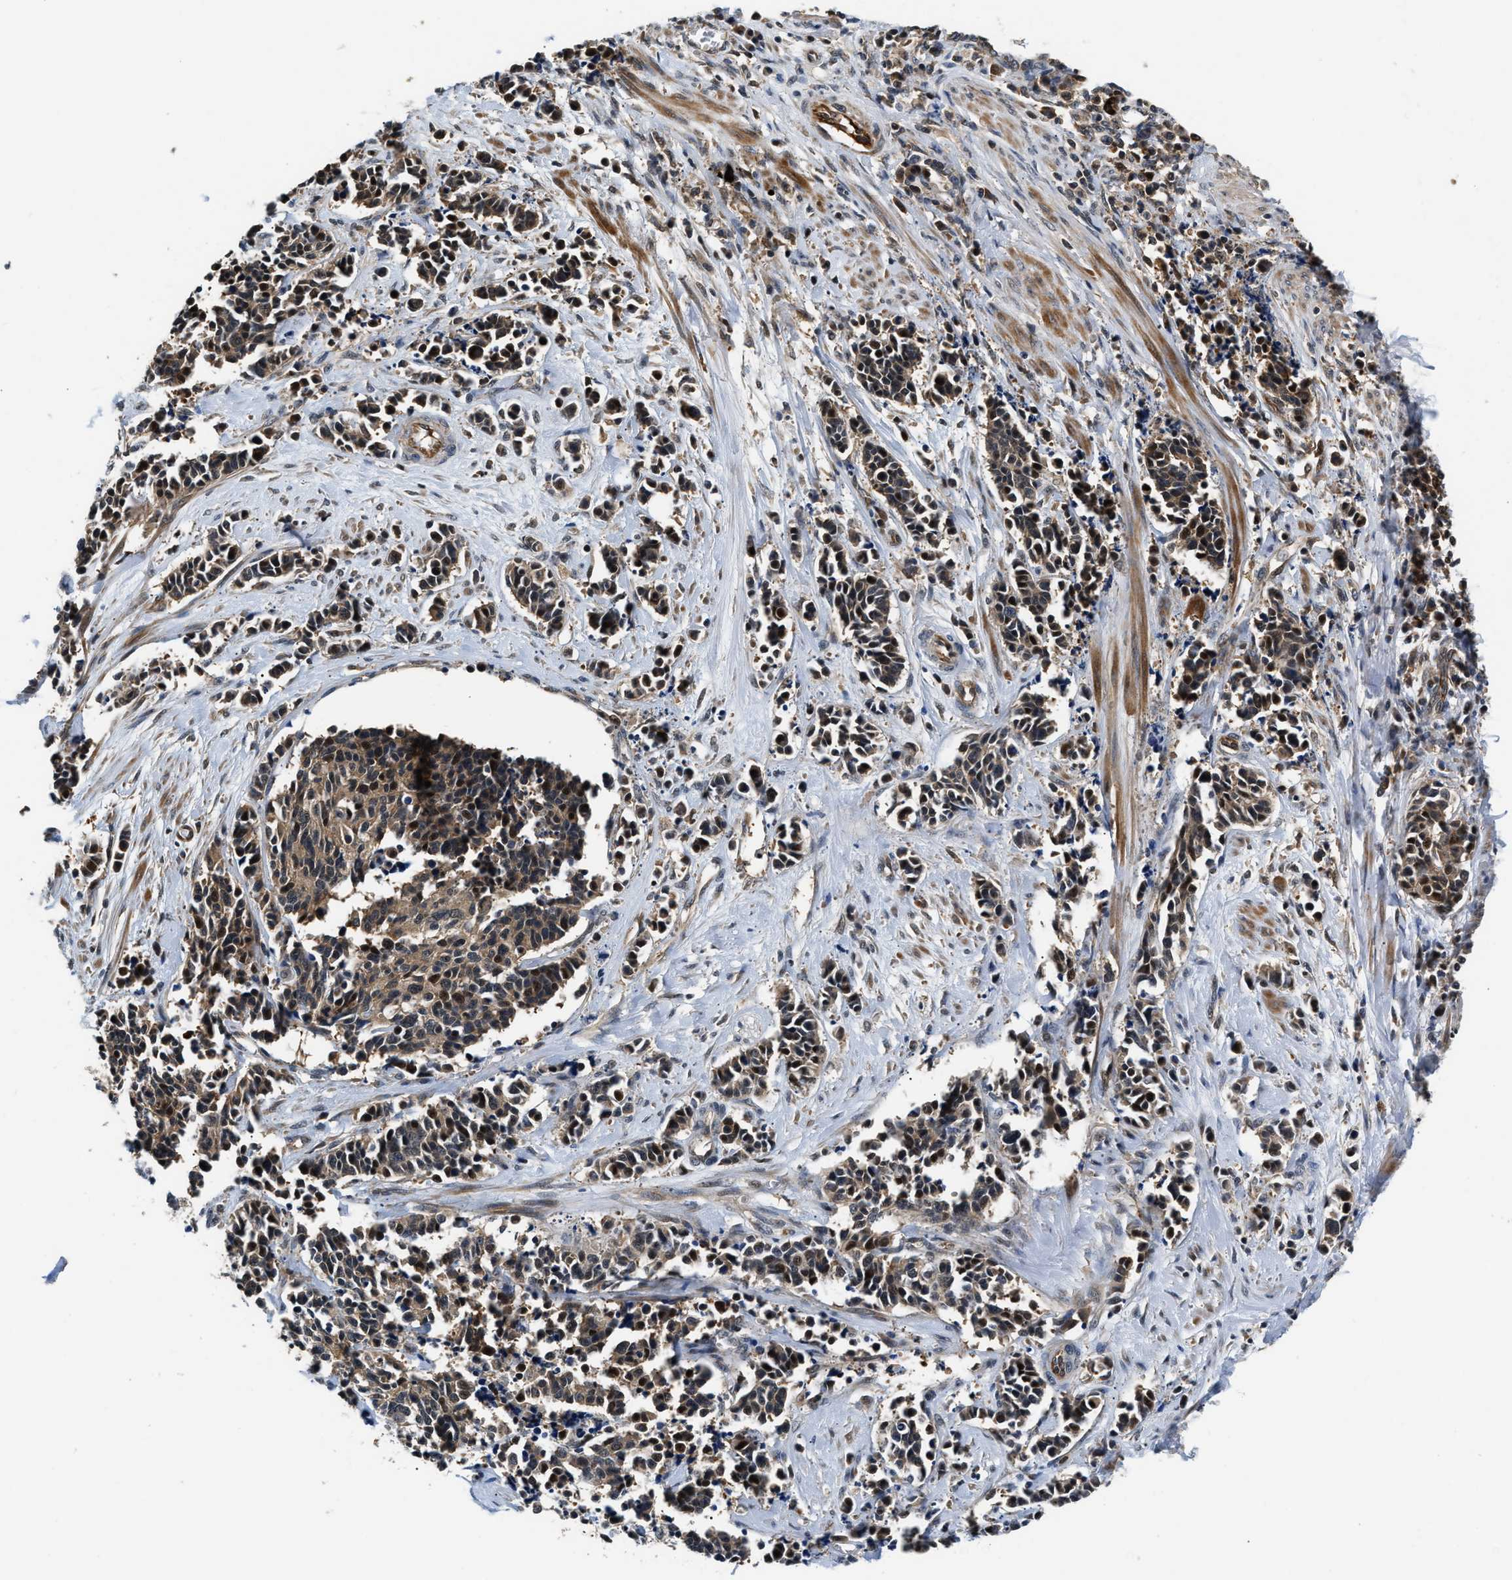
{"staining": {"intensity": "weak", "quantity": ">75%", "location": "cytoplasmic/membranous"}, "tissue": "cervical cancer", "cell_type": "Tumor cells", "image_type": "cancer", "snomed": [{"axis": "morphology", "description": "Squamous cell carcinoma, NOS"}, {"axis": "topography", "description": "Cervix"}], "caption": "Tumor cells demonstrate weak cytoplasmic/membranous staining in about >75% of cells in cervical cancer. Immunohistochemistry stains the protein of interest in brown and the nuclei are stained blue.", "gene": "TUT7", "patient": {"sex": "female", "age": 35}}